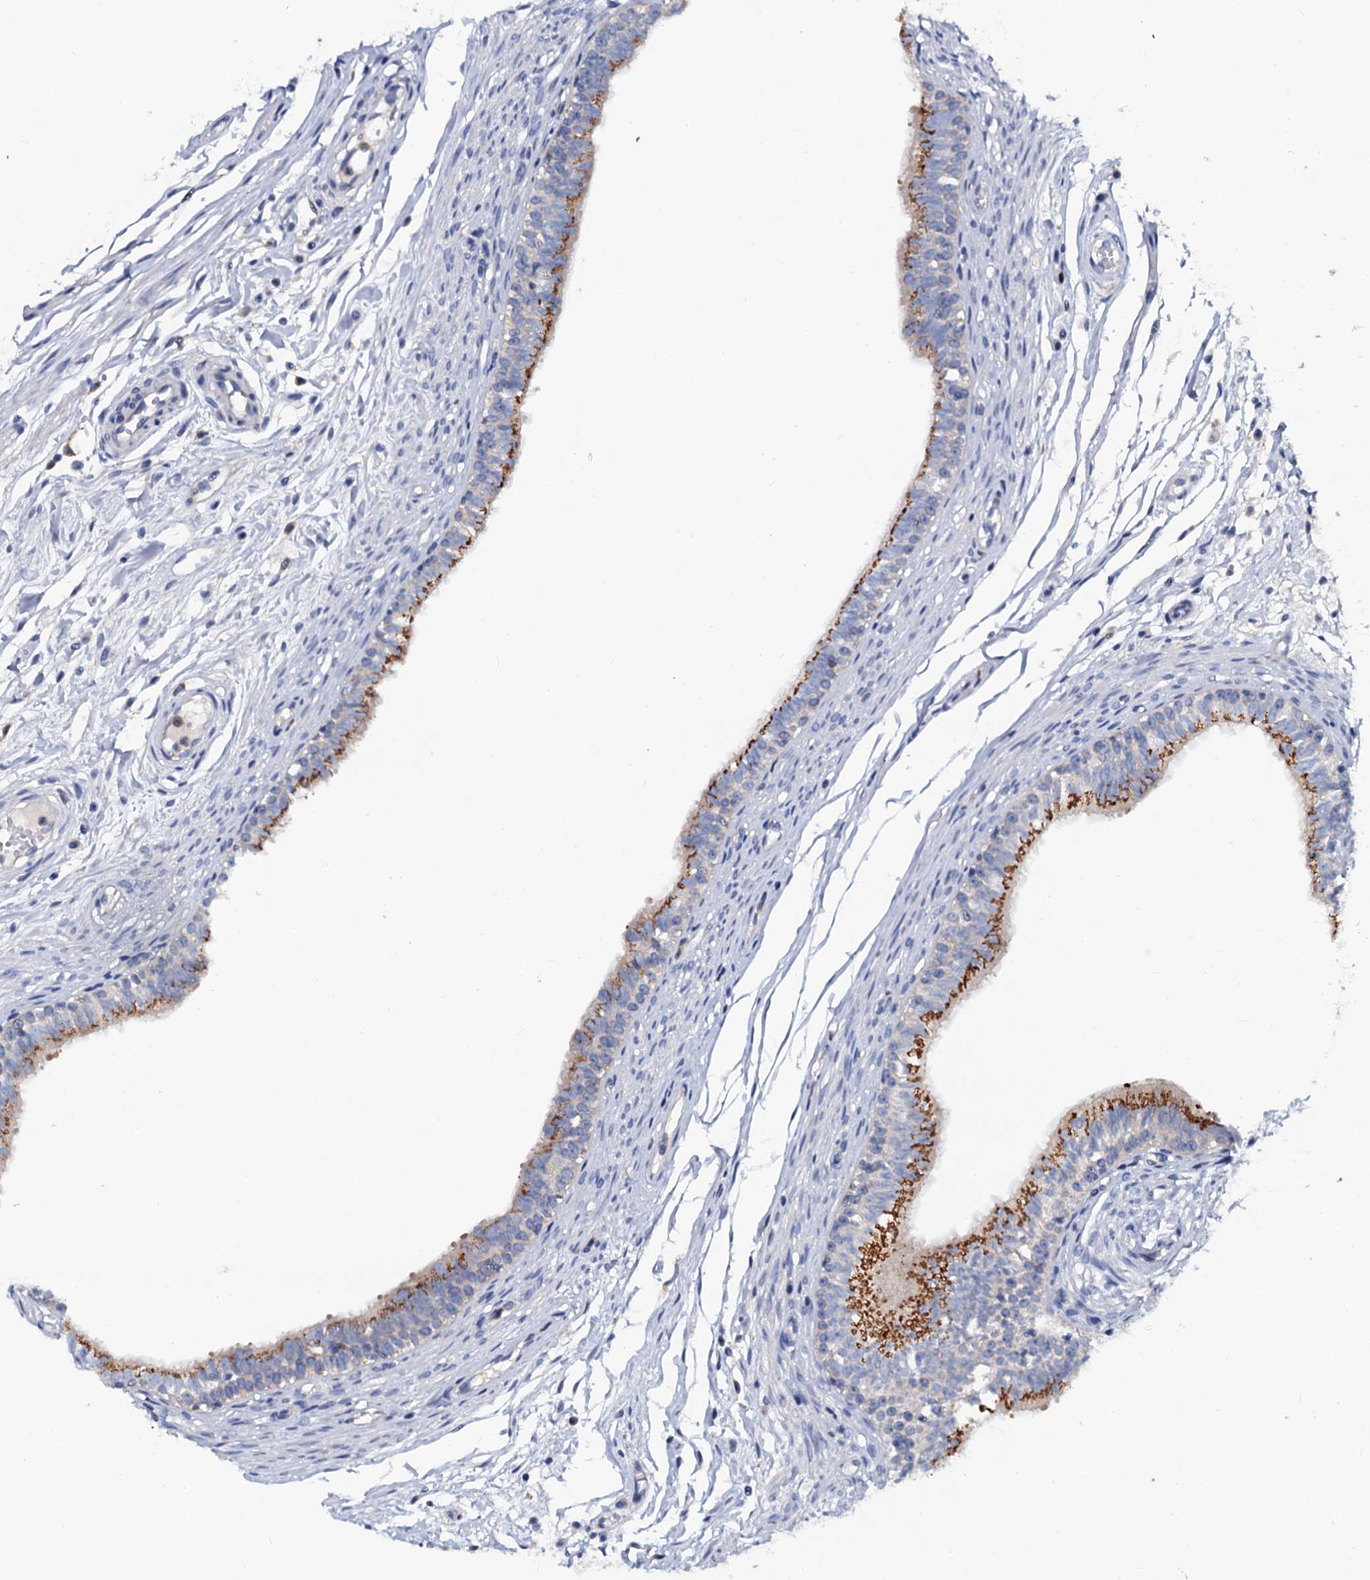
{"staining": {"intensity": "moderate", "quantity": "25%-75%", "location": "cytoplasmic/membranous"}, "tissue": "epididymis", "cell_type": "Glandular cells", "image_type": "normal", "snomed": [{"axis": "morphology", "description": "Normal tissue, NOS"}, {"axis": "topography", "description": "Epididymis, spermatic cord, NOS"}], "caption": "Moderate cytoplasmic/membranous positivity is appreciated in approximately 25%-75% of glandular cells in unremarkable epididymis.", "gene": "OTOL1", "patient": {"sex": "male", "age": 22}}